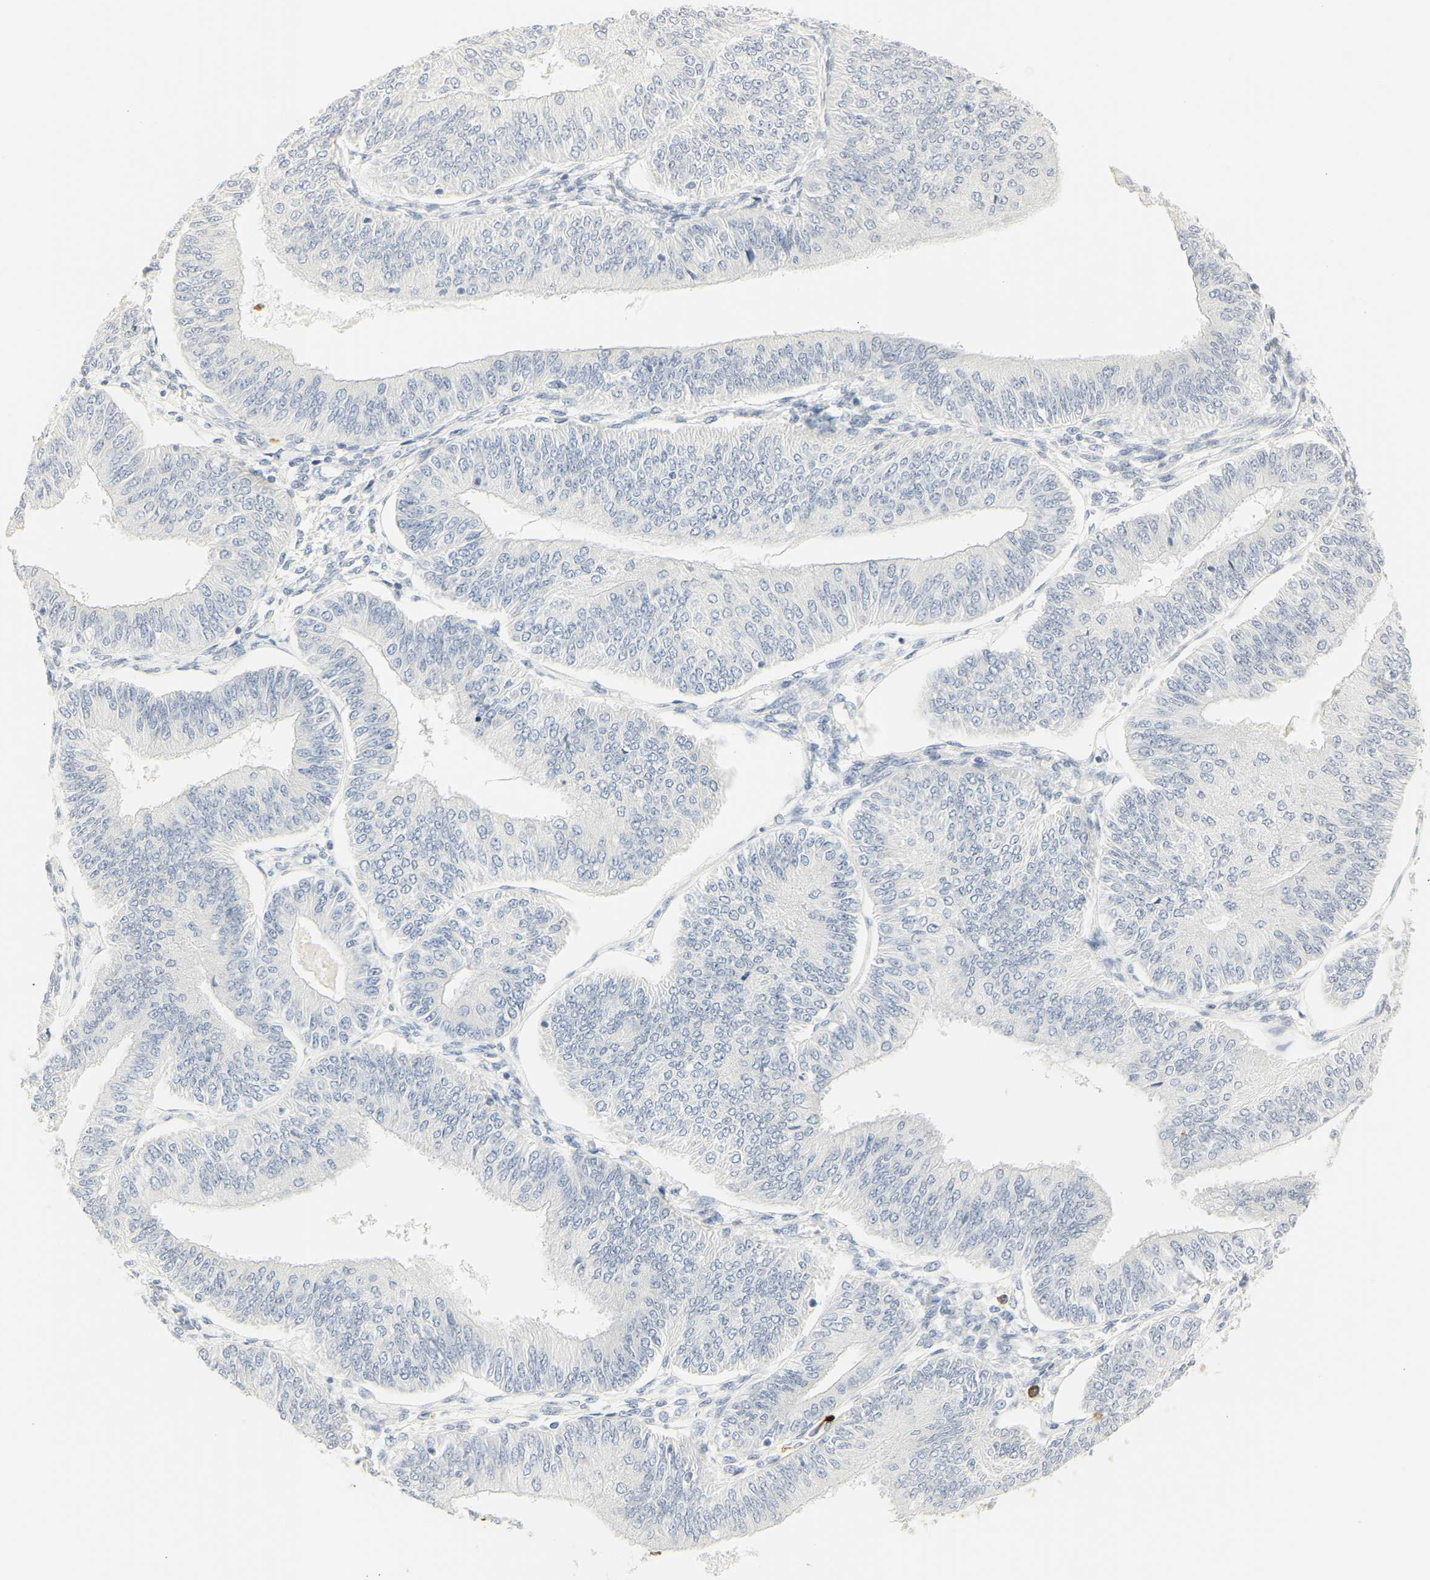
{"staining": {"intensity": "negative", "quantity": "none", "location": "none"}, "tissue": "endometrial cancer", "cell_type": "Tumor cells", "image_type": "cancer", "snomed": [{"axis": "morphology", "description": "Adenocarcinoma, NOS"}, {"axis": "topography", "description": "Endometrium"}], "caption": "A photomicrograph of endometrial cancer (adenocarcinoma) stained for a protein displays no brown staining in tumor cells.", "gene": "MPO", "patient": {"sex": "female", "age": 58}}